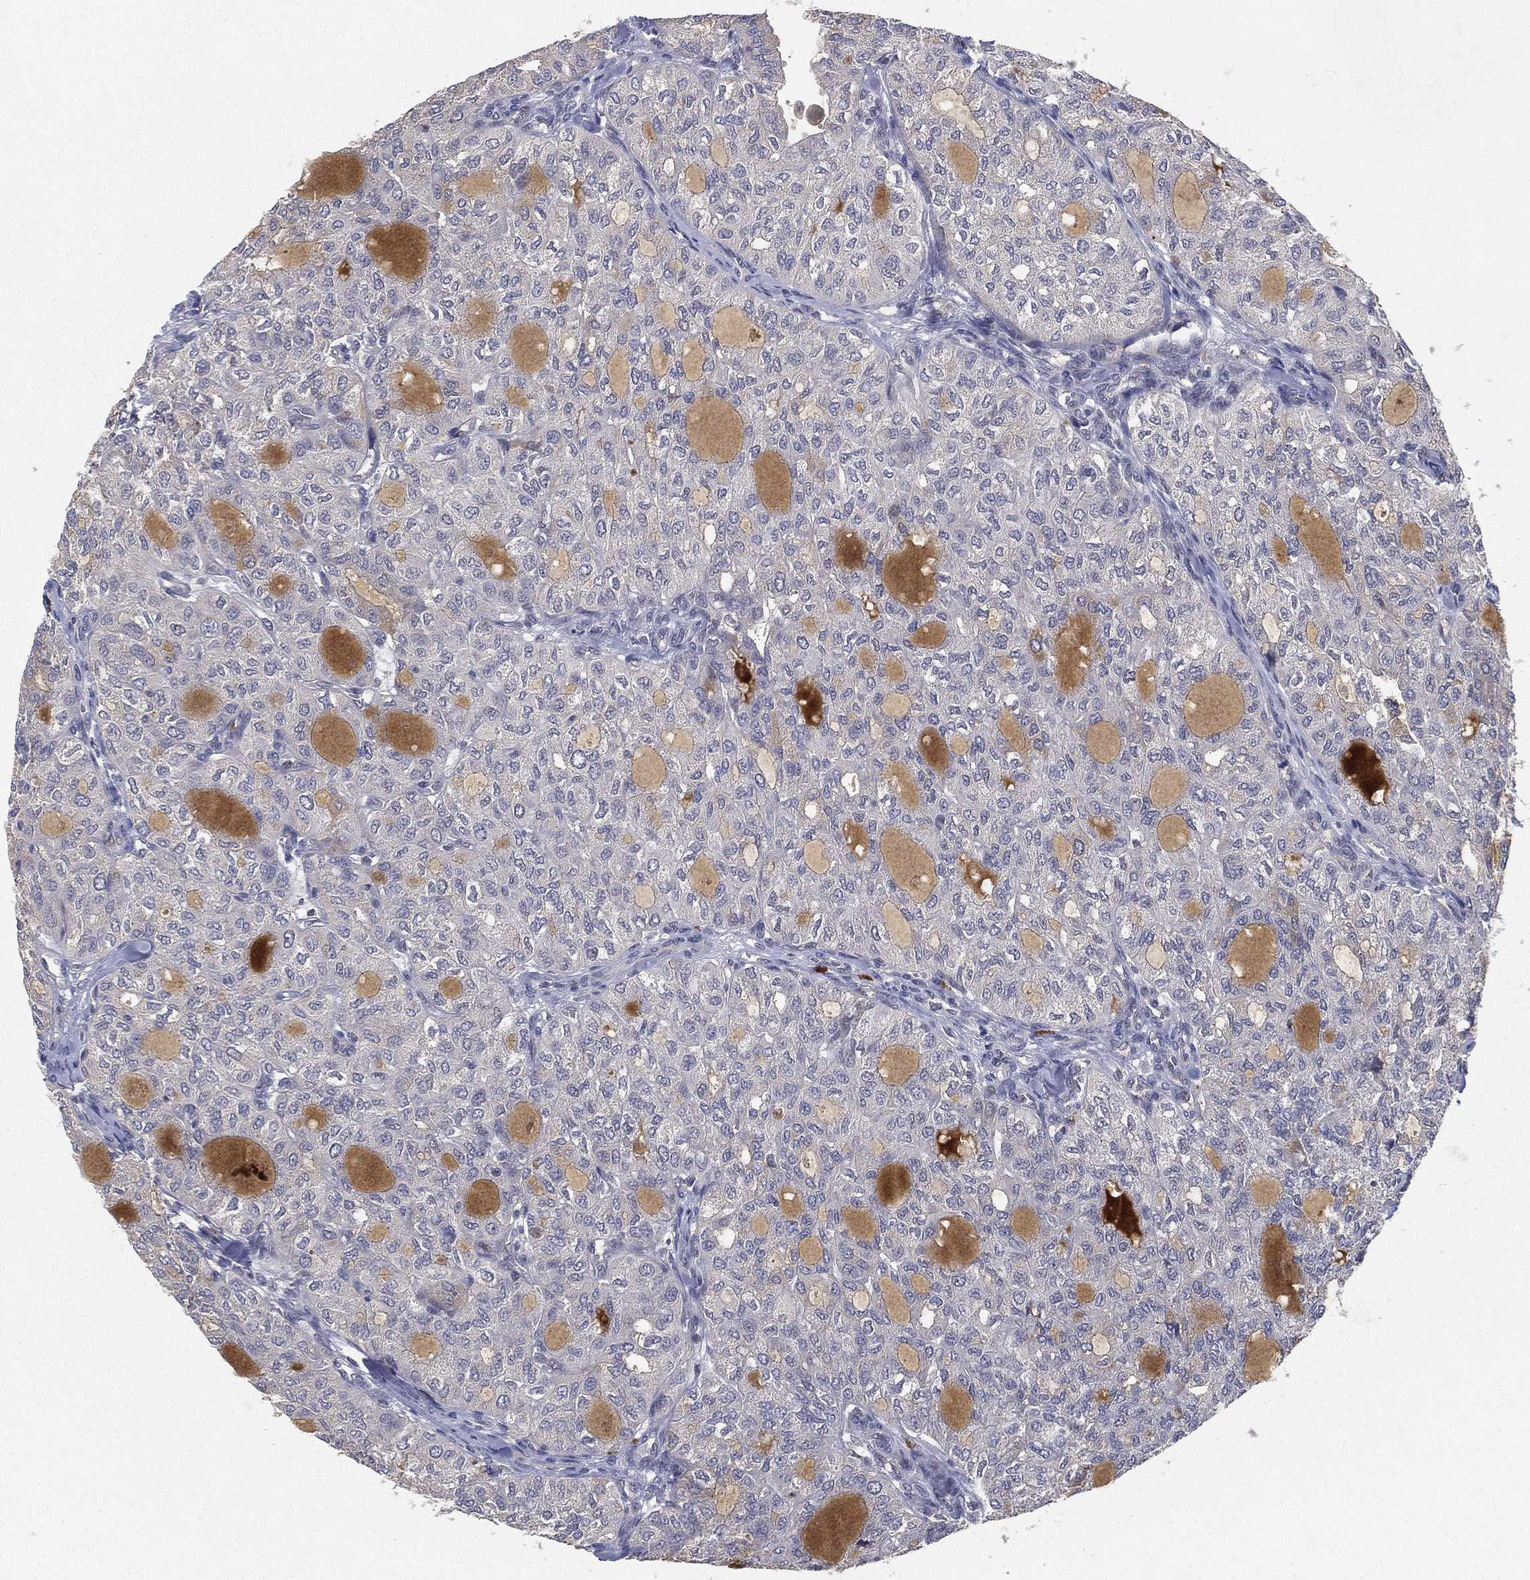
{"staining": {"intensity": "negative", "quantity": "none", "location": "none"}, "tissue": "thyroid cancer", "cell_type": "Tumor cells", "image_type": "cancer", "snomed": [{"axis": "morphology", "description": "Follicular adenoma carcinoma, NOS"}, {"axis": "topography", "description": "Thyroid gland"}], "caption": "A micrograph of human thyroid follicular adenoma carcinoma is negative for staining in tumor cells. Nuclei are stained in blue.", "gene": "CFAP251", "patient": {"sex": "male", "age": 75}}